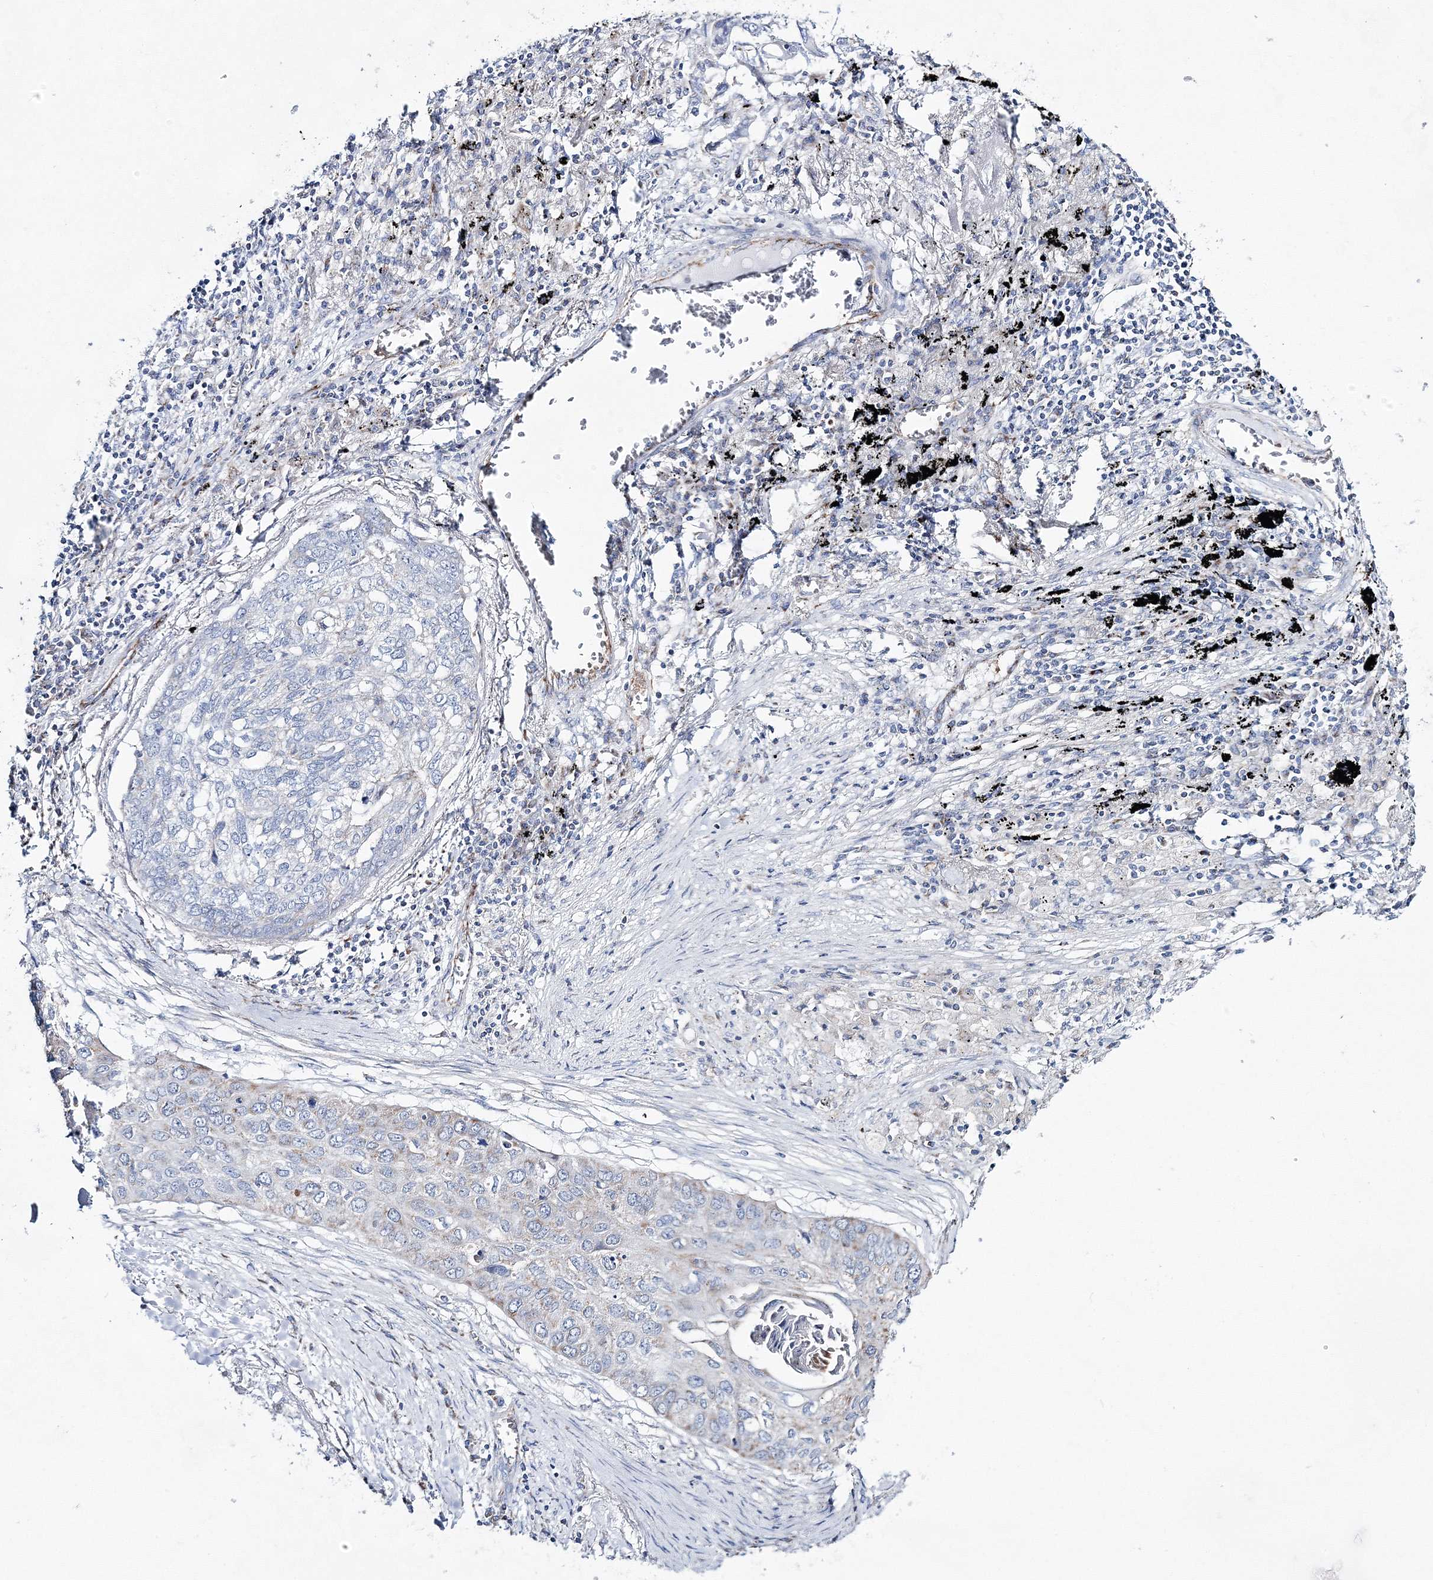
{"staining": {"intensity": "negative", "quantity": "none", "location": "none"}, "tissue": "lung cancer", "cell_type": "Tumor cells", "image_type": "cancer", "snomed": [{"axis": "morphology", "description": "Squamous cell carcinoma, NOS"}, {"axis": "topography", "description": "Lung"}], "caption": "DAB (3,3'-diaminobenzidine) immunohistochemical staining of human squamous cell carcinoma (lung) demonstrates no significant staining in tumor cells.", "gene": "HIBCH", "patient": {"sex": "female", "age": 63}}